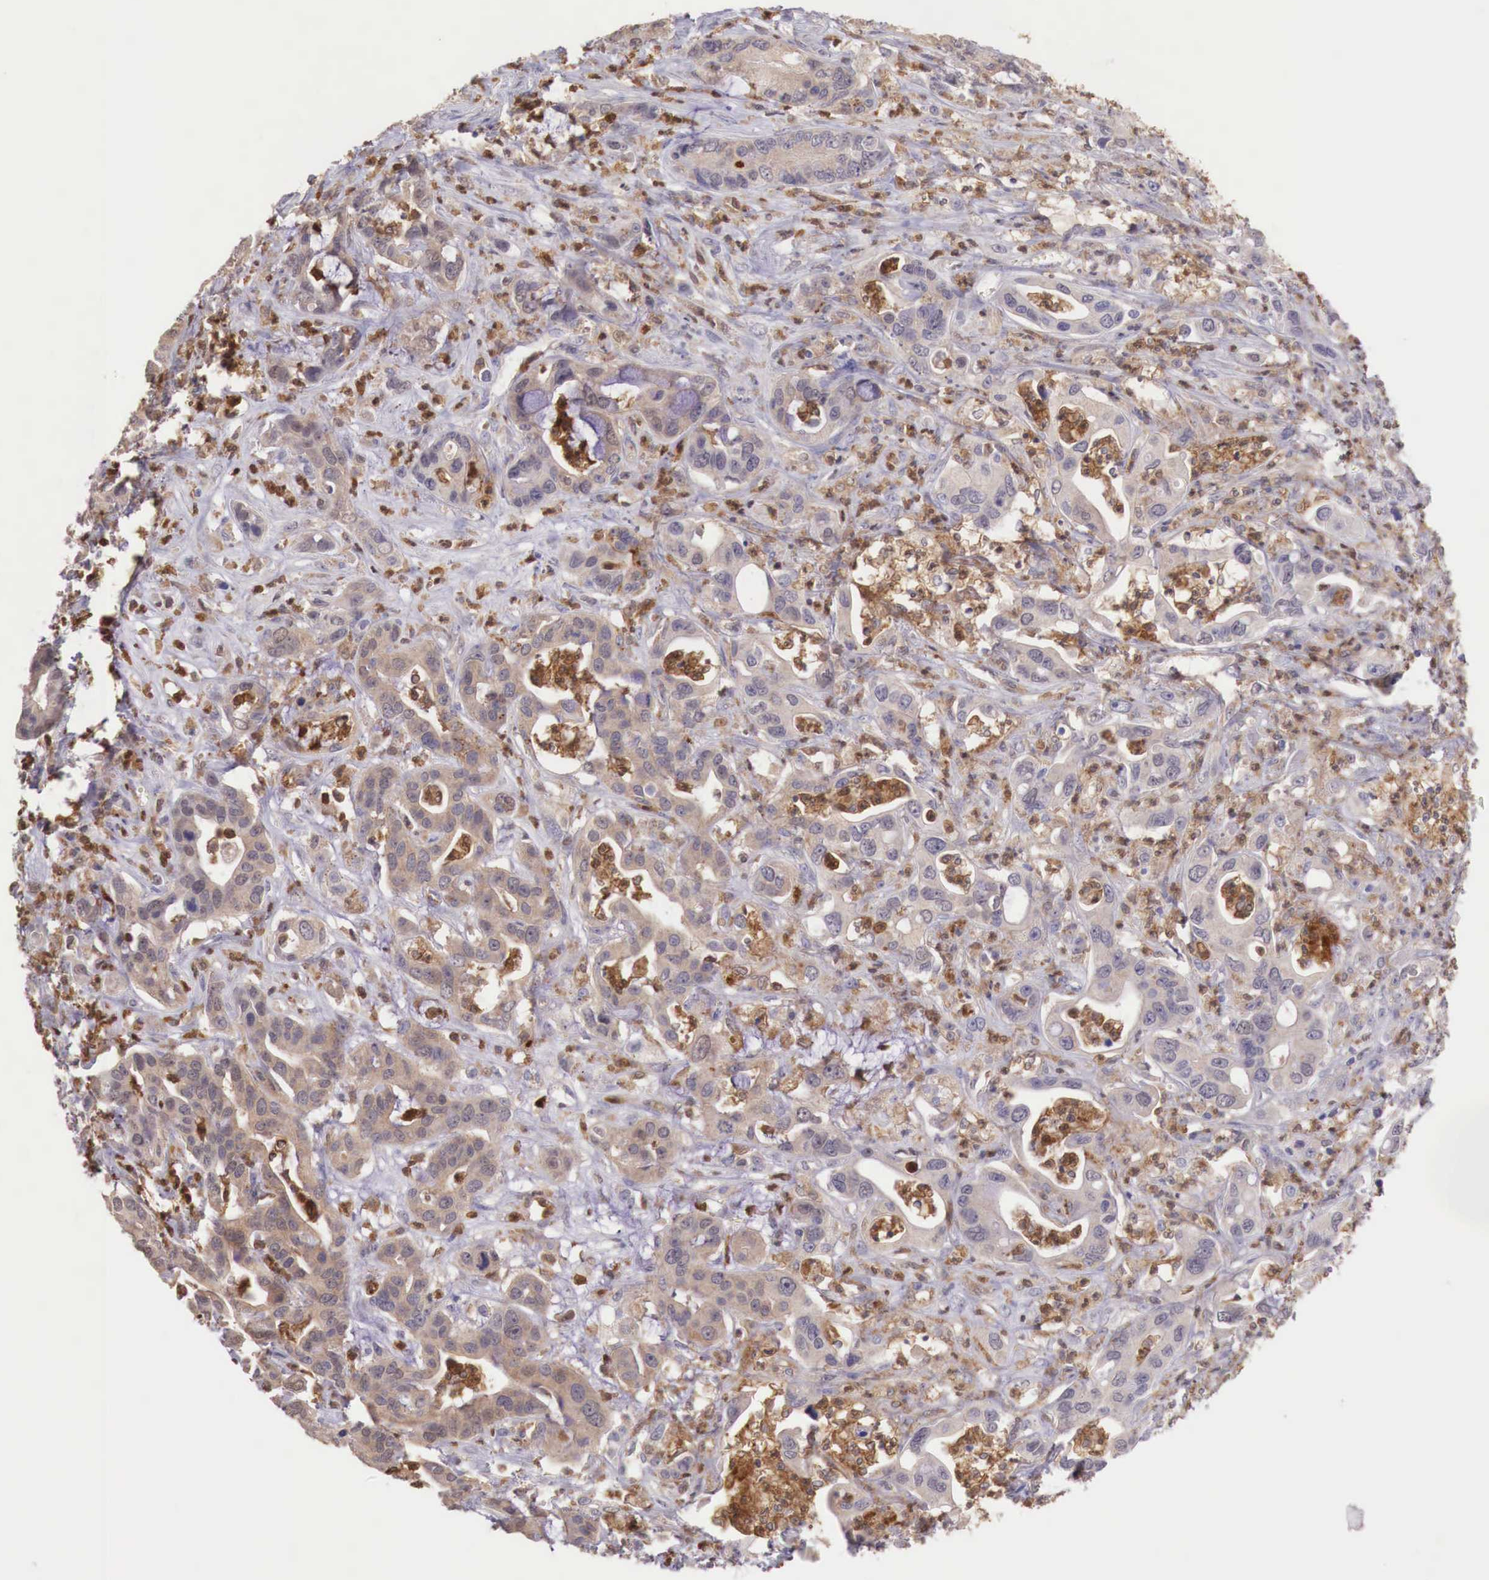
{"staining": {"intensity": "weak", "quantity": ">75%", "location": "cytoplasmic/membranous"}, "tissue": "liver cancer", "cell_type": "Tumor cells", "image_type": "cancer", "snomed": [{"axis": "morphology", "description": "Cholangiocarcinoma"}, {"axis": "topography", "description": "Liver"}], "caption": "Liver cholangiocarcinoma stained with a brown dye displays weak cytoplasmic/membranous positive staining in about >75% of tumor cells.", "gene": "GAB2", "patient": {"sex": "female", "age": 65}}